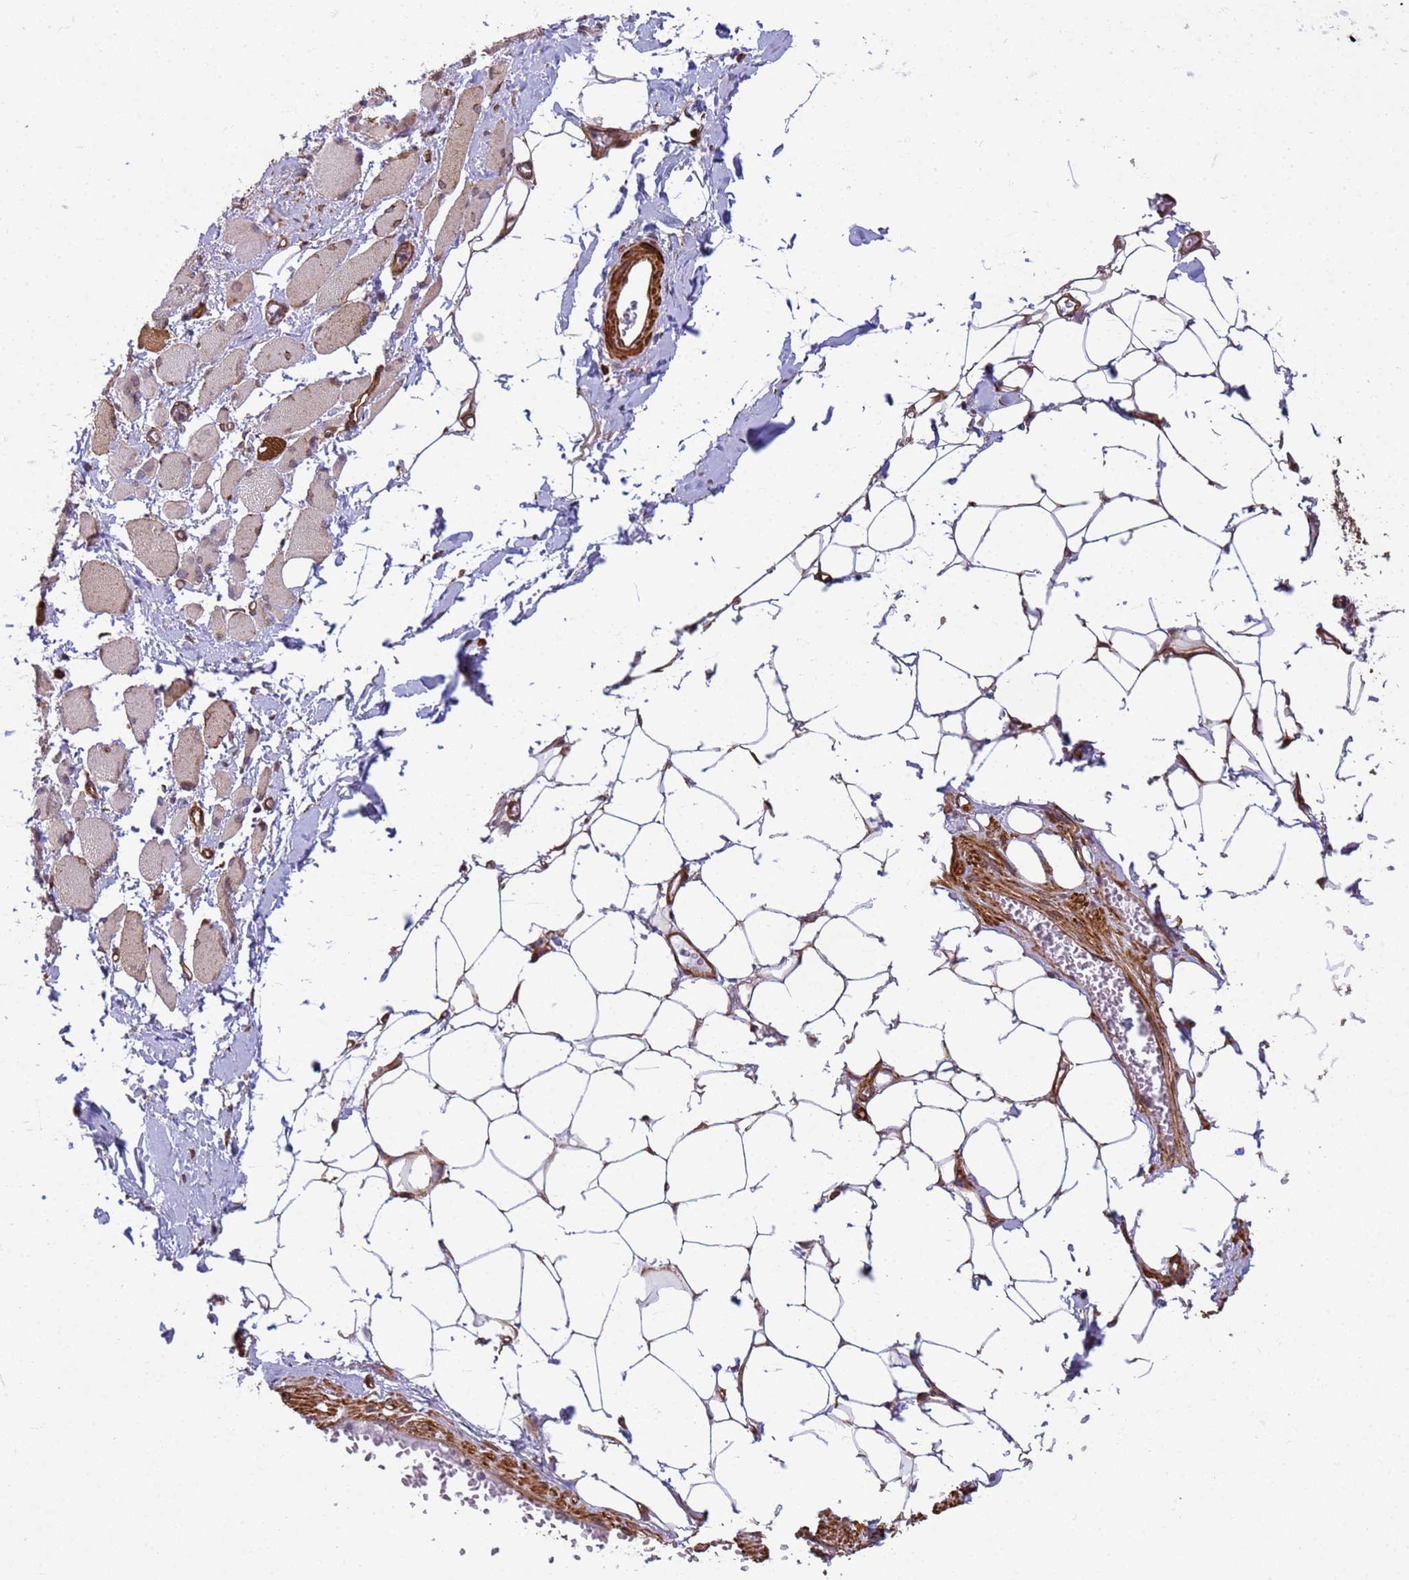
{"staining": {"intensity": "strong", "quantity": "25%-75%", "location": "cytoplasmic/membranous"}, "tissue": "skeletal muscle", "cell_type": "Myocytes", "image_type": "normal", "snomed": [{"axis": "morphology", "description": "Normal tissue, NOS"}, {"axis": "morphology", "description": "Basal cell carcinoma"}, {"axis": "topography", "description": "Skeletal muscle"}], "caption": "An image of skeletal muscle stained for a protein demonstrates strong cytoplasmic/membranous brown staining in myocytes. (Stains: DAB in brown, nuclei in blue, Microscopy: brightfield microscopy at high magnification).", "gene": "ITGB4", "patient": {"sex": "female", "age": 64}}